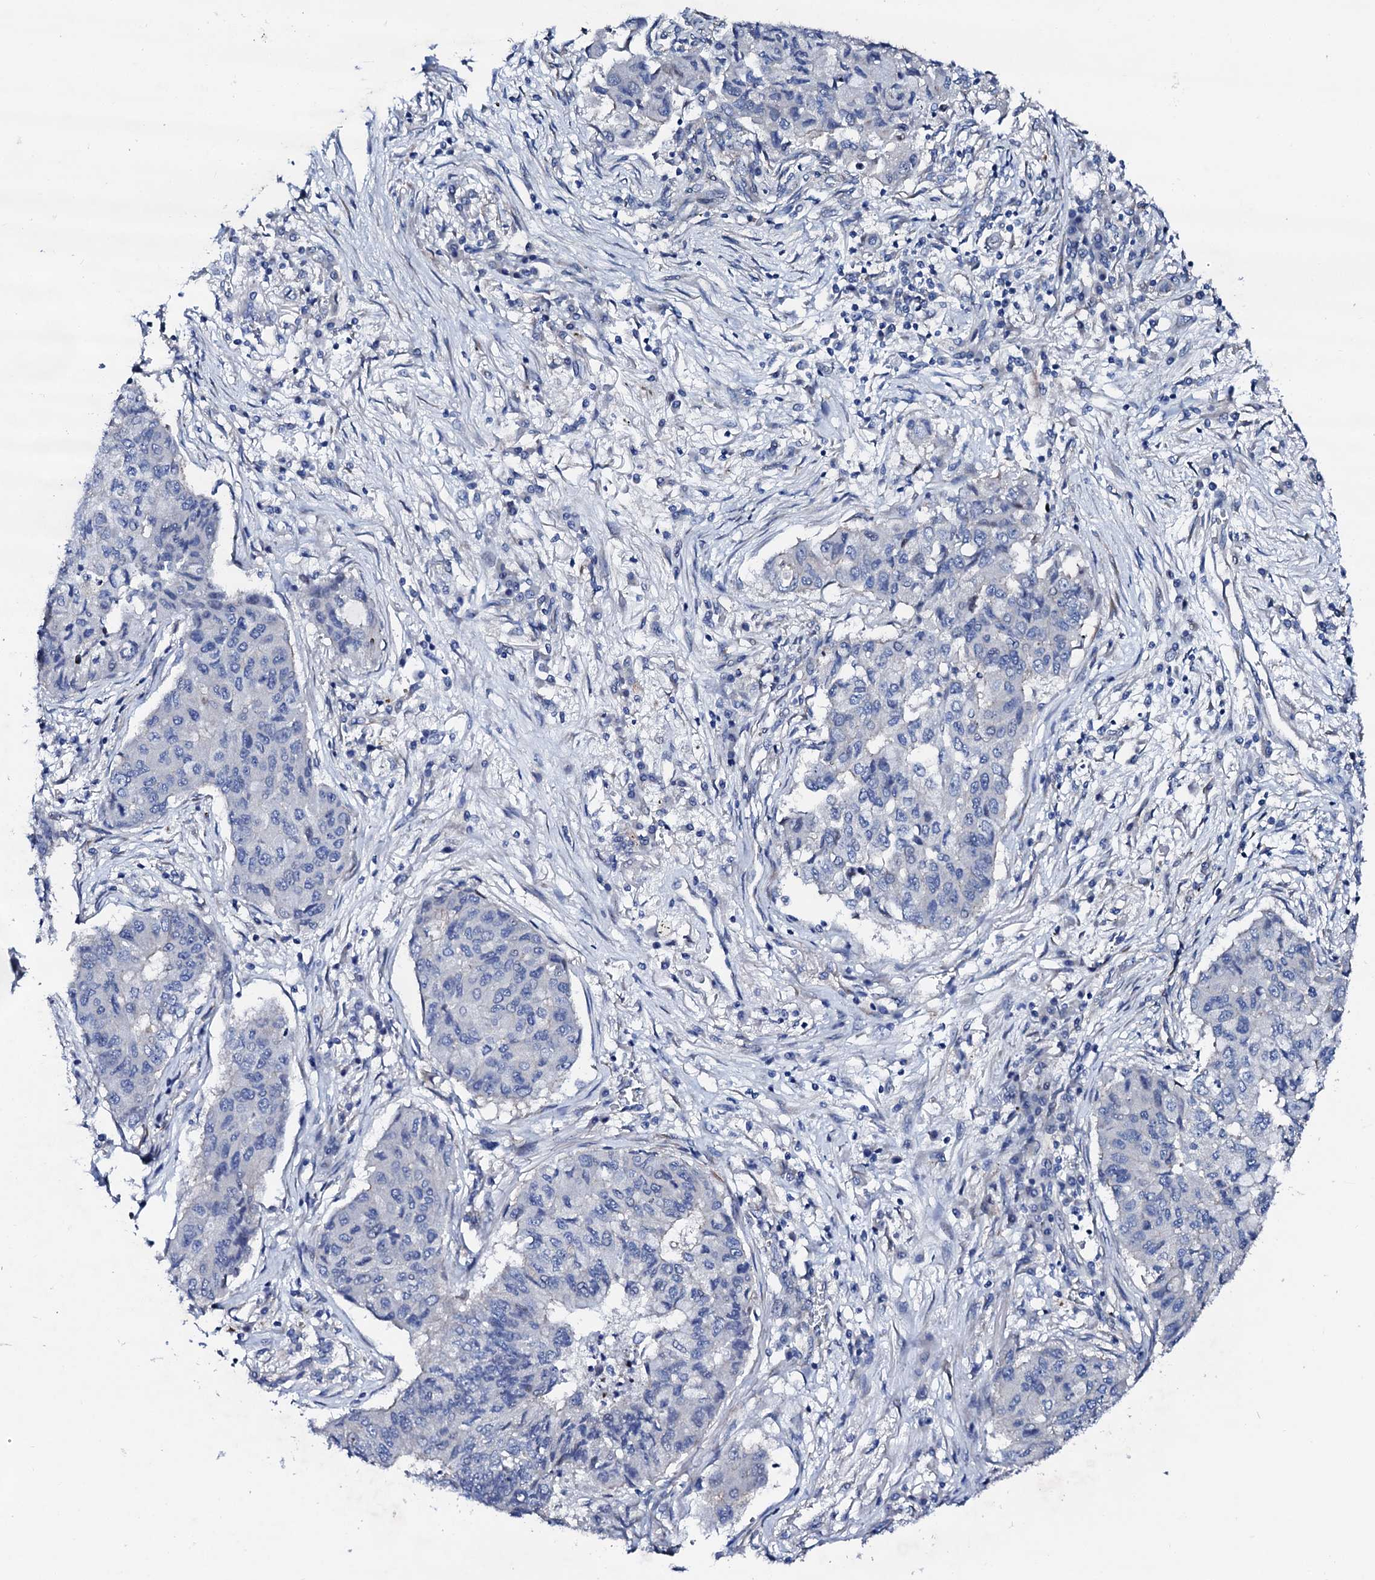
{"staining": {"intensity": "negative", "quantity": "none", "location": "none"}, "tissue": "lung cancer", "cell_type": "Tumor cells", "image_type": "cancer", "snomed": [{"axis": "morphology", "description": "Squamous cell carcinoma, NOS"}, {"axis": "topography", "description": "Lung"}], "caption": "A micrograph of human lung squamous cell carcinoma is negative for staining in tumor cells.", "gene": "TRDN", "patient": {"sex": "male", "age": 74}}